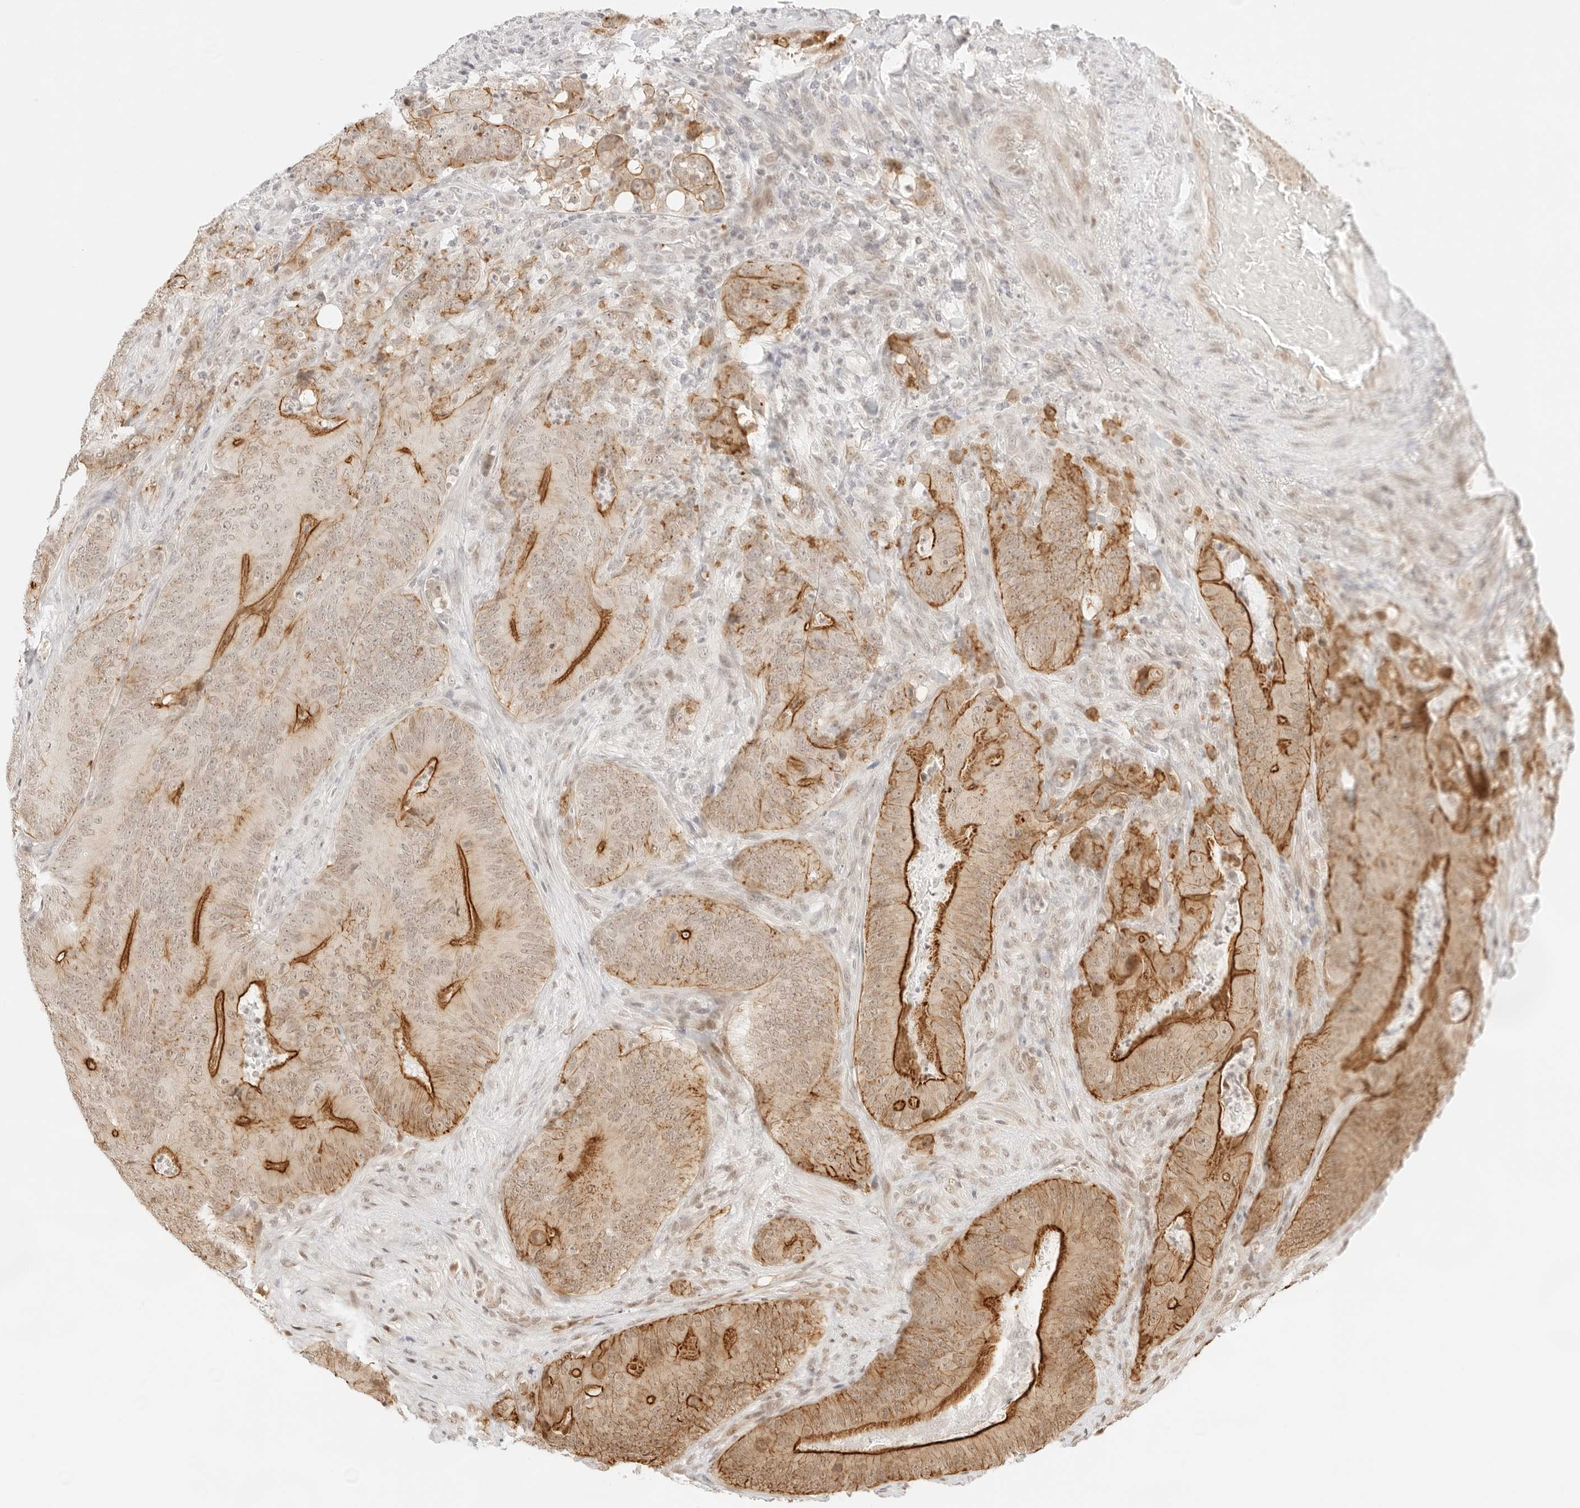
{"staining": {"intensity": "strong", "quantity": "25%-75%", "location": "cytoplasmic/membranous"}, "tissue": "colorectal cancer", "cell_type": "Tumor cells", "image_type": "cancer", "snomed": [{"axis": "morphology", "description": "Normal tissue, NOS"}, {"axis": "topography", "description": "Colon"}], "caption": "Colorectal cancer was stained to show a protein in brown. There is high levels of strong cytoplasmic/membranous expression in about 25%-75% of tumor cells. The protein of interest is stained brown, and the nuclei are stained in blue (DAB IHC with brightfield microscopy, high magnification).", "gene": "GNAS", "patient": {"sex": "female", "age": 82}}